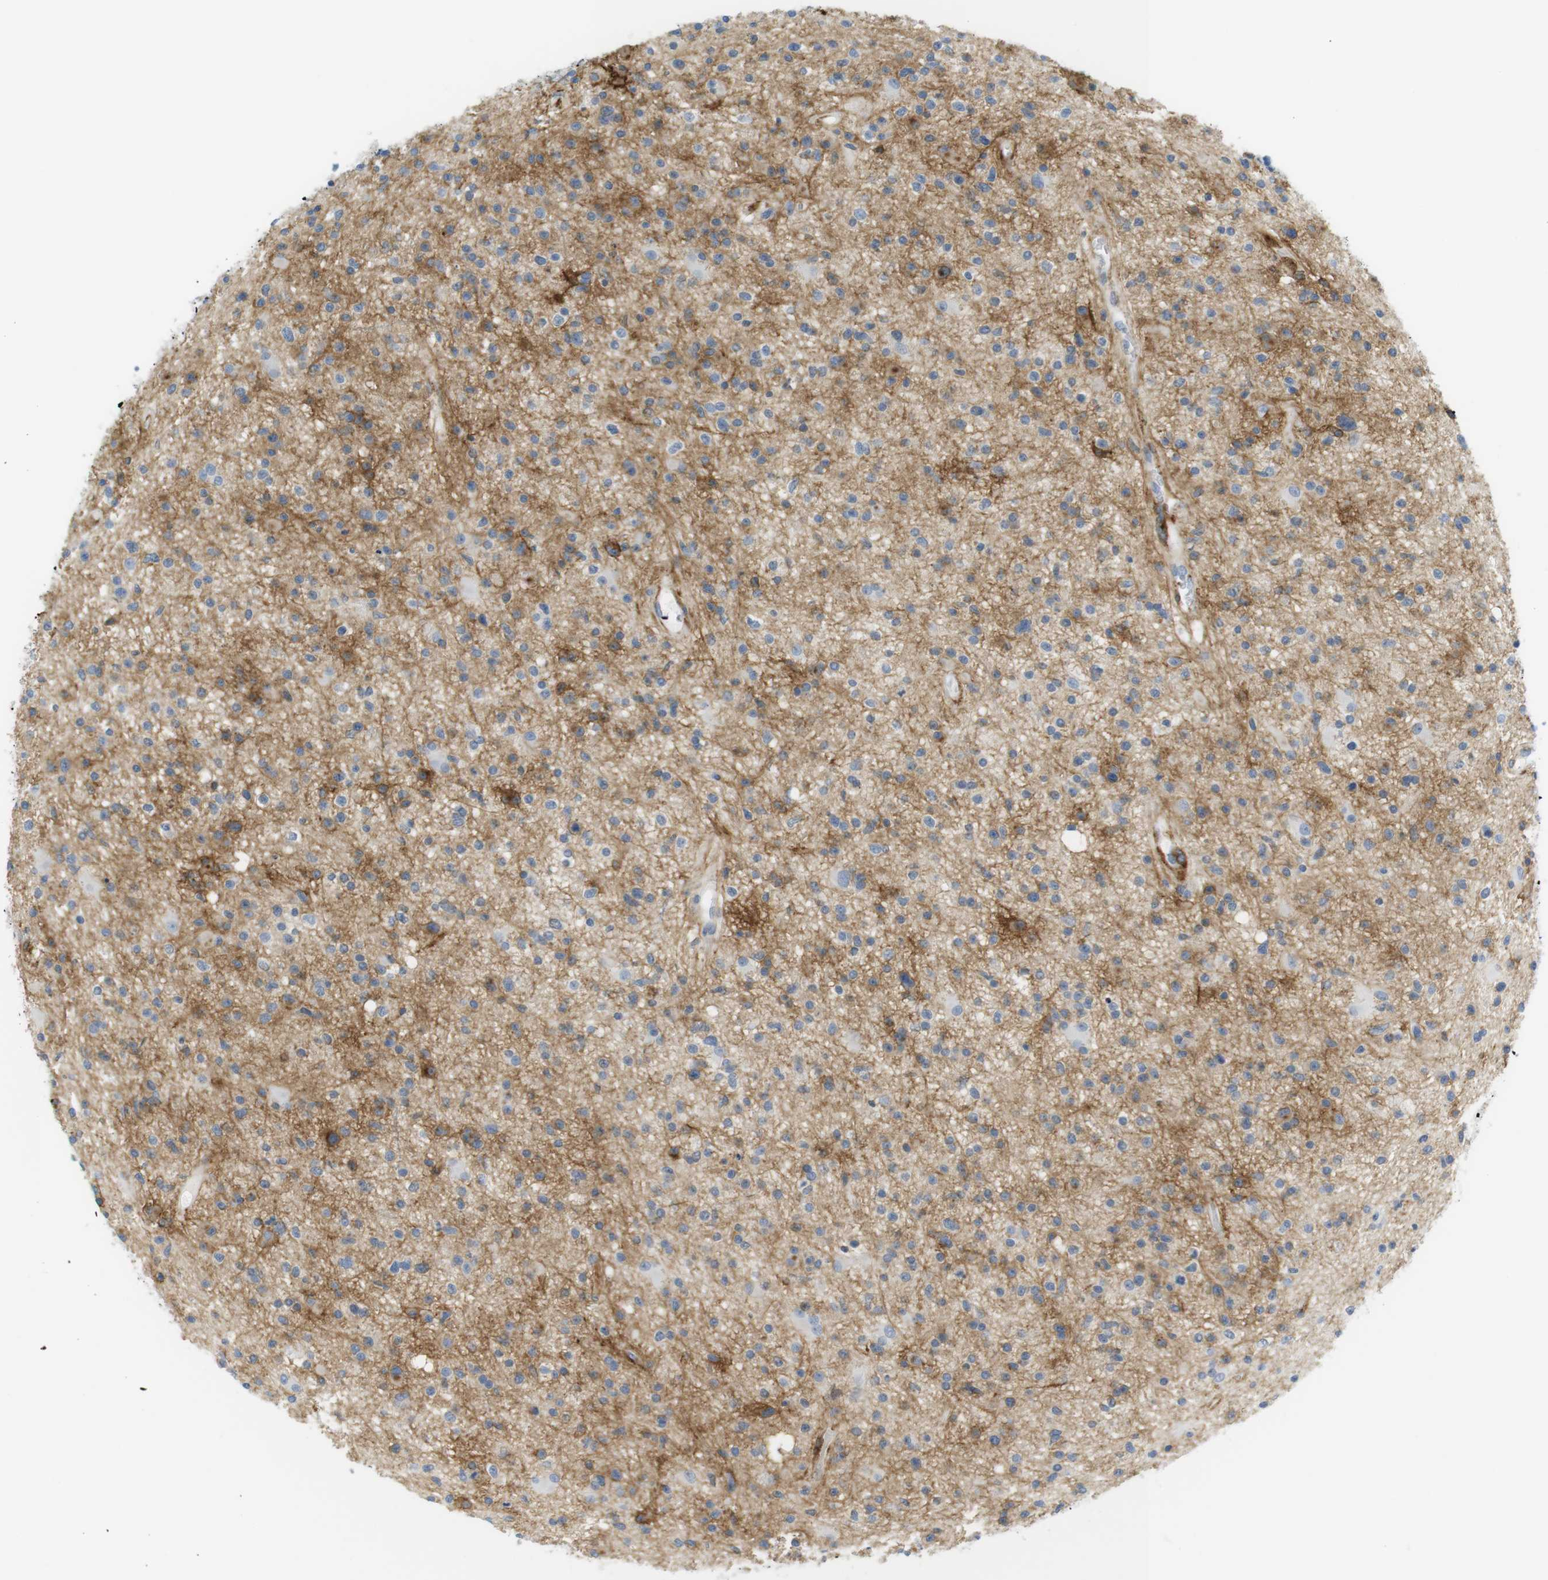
{"staining": {"intensity": "moderate", "quantity": "<25%", "location": "cytoplasmic/membranous"}, "tissue": "glioma", "cell_type": "Tumor cells", "image_type": "cancer", "snomed": [{"axis": "morphology", "description": "Glioma, malignant, High grade"}, {"axis": "topography", "description": "Brain"}], "caption": "The immunohistochemical stain labels moderate cytoplasmic/membranous expression in tumor cells of malignant glioma (high-grade) tissue. The staining was performed using DAB (3,3'-diaminobenzidine) to visualize the protein expression in brown, while the nuclei were stained in blue with hematoxylin (Magnification: 20x).", "gene": "F2R", "patient": {"sex": "male", "age": 33}}